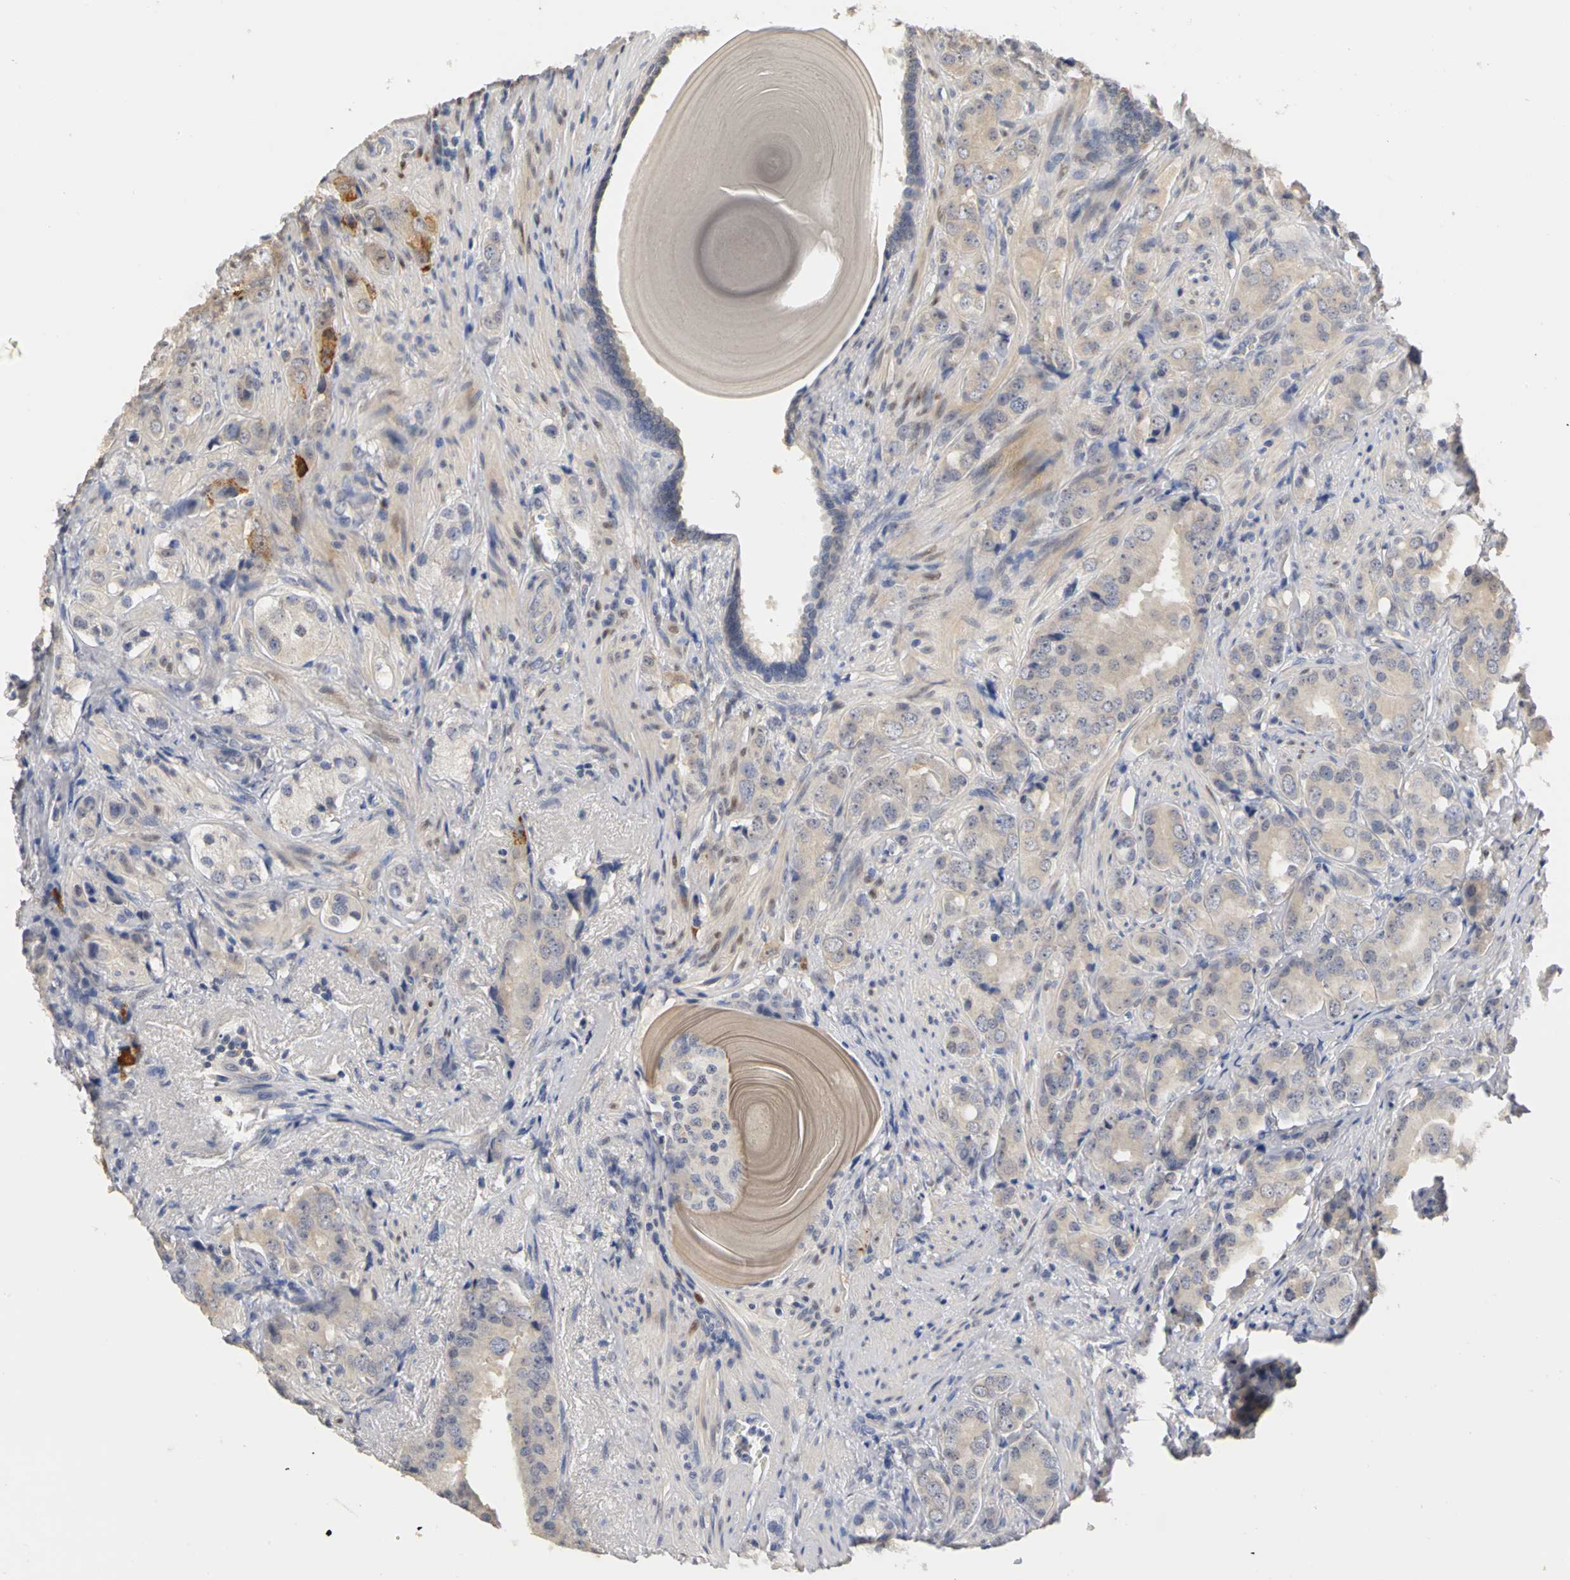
{"staining": {"intensity": "weak", "quantity": ">75%", "location": "cytoplasmic/membranous"}, "tissue": "prostate cancer", "cell_type": "Tumor cells", "image_type": "cancer", "snomed": [{"axis": "morphology", "description": "Adenocarcinoma, High grade"}, {"axis": "topography", "description": "Prostate"}], "caption": "Prostate cancer (adenocarcinoma (high-grade)) stained for a protein (brown) reveals weak cytoplasmic/membranous positive expression in approximately >75% of tumor cells.", "gene": "PGR", "patient": {"sex": "male", "age": 68}}